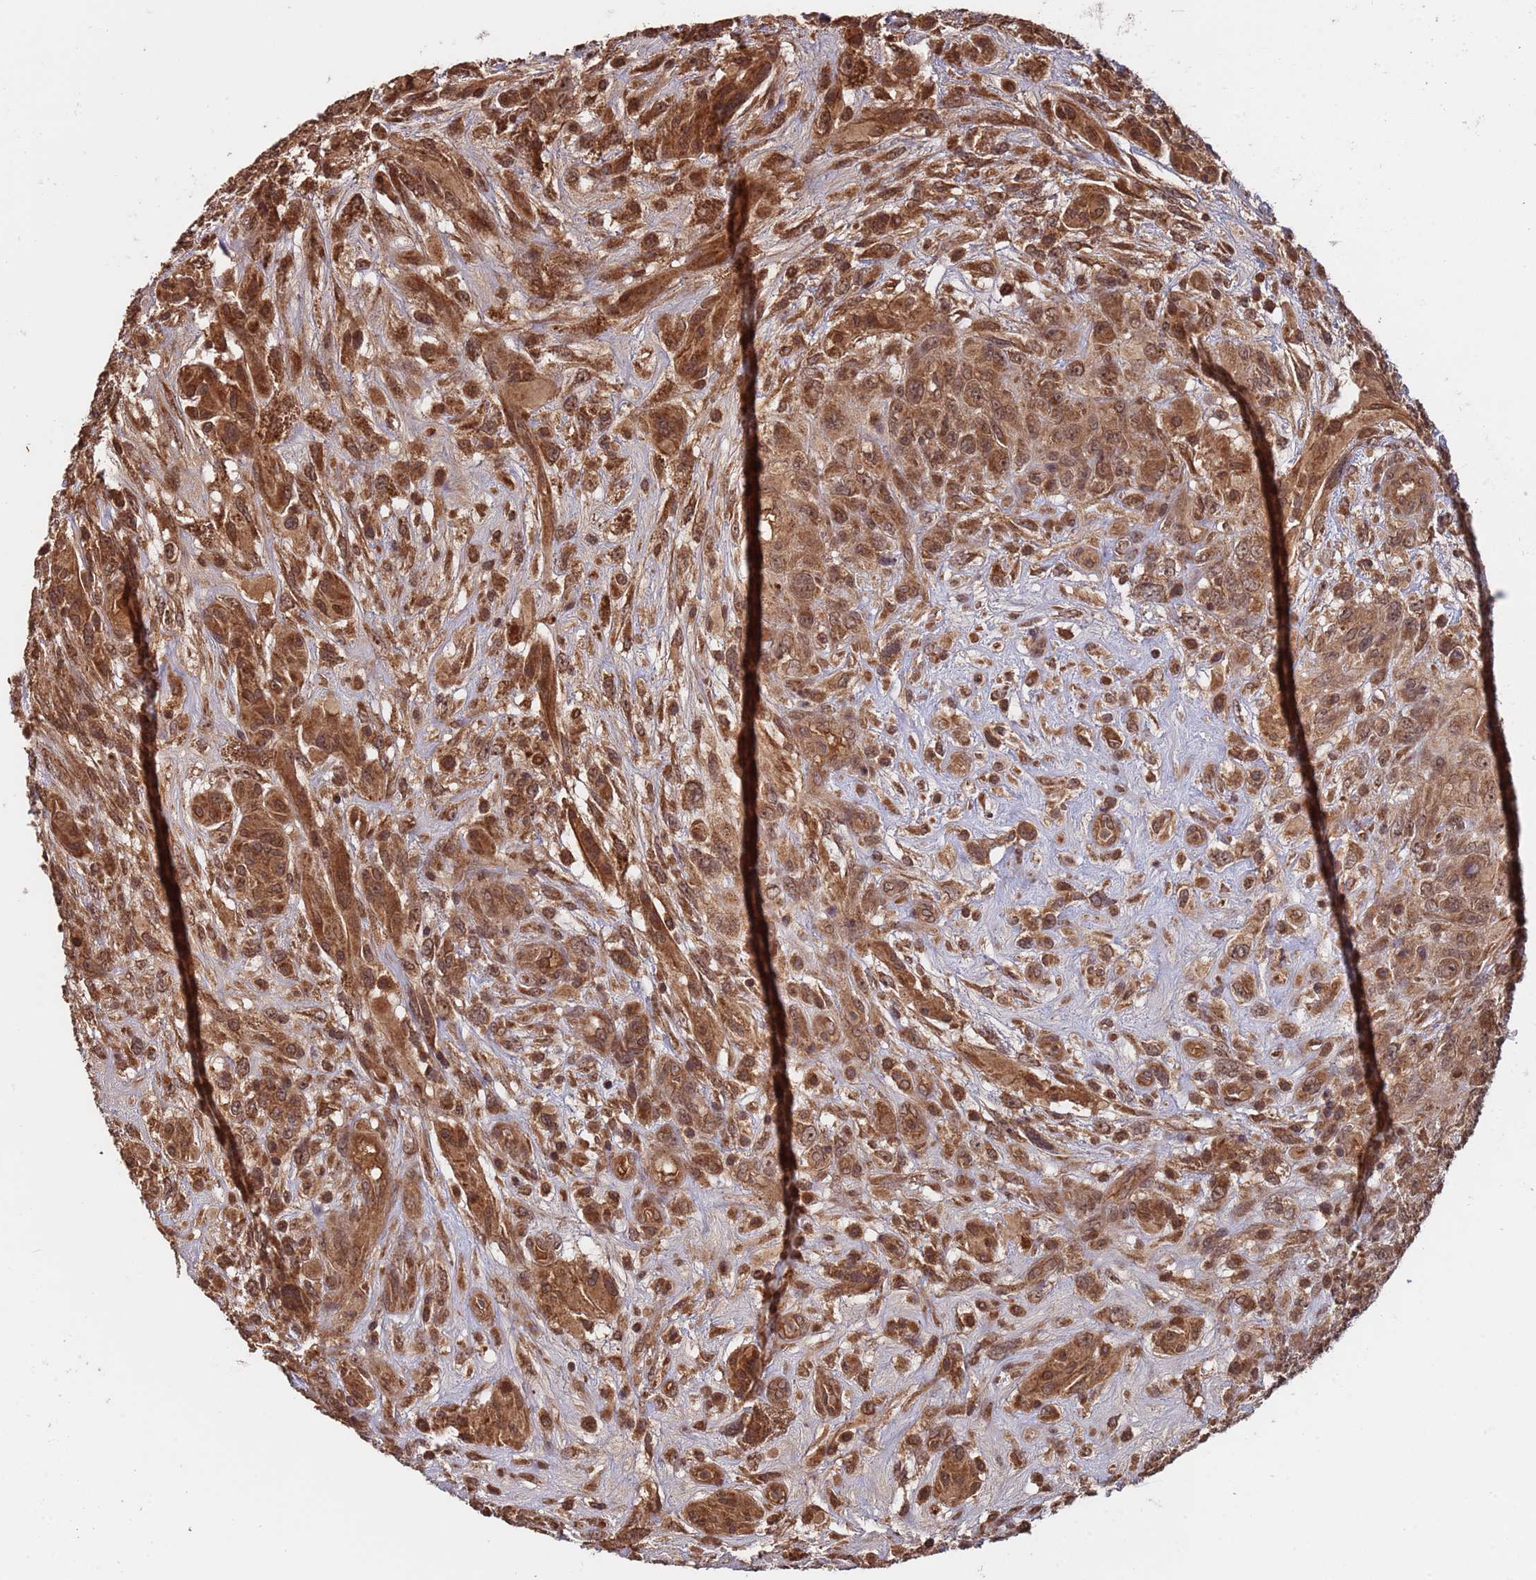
{"staining": {"intensity": "strong", "quantity": ">75%", "location": "cytoplasmic/membranous,nuclear"}, "tissue": "glioma", "cell_type": "Tumor cells", "image_type": "cancer", "snomed": [{"axis": "morphology", "description": "Glioma, malignant, High grade"}, {"axis": "topography", "description": "Brain"}], "caption": "Protein expression by immunohistochemistry (IHC) reveals strong cytoplasmic/membranous and nuclear positivity in approximately >75% of tumor cells in glioma. Using DAB (brown) and hematoxylin (blue) stains, captured at high magnification using brightfield microscopy.", "gene": "ERI1", "patient": {"sex": "male", "age": 61}}